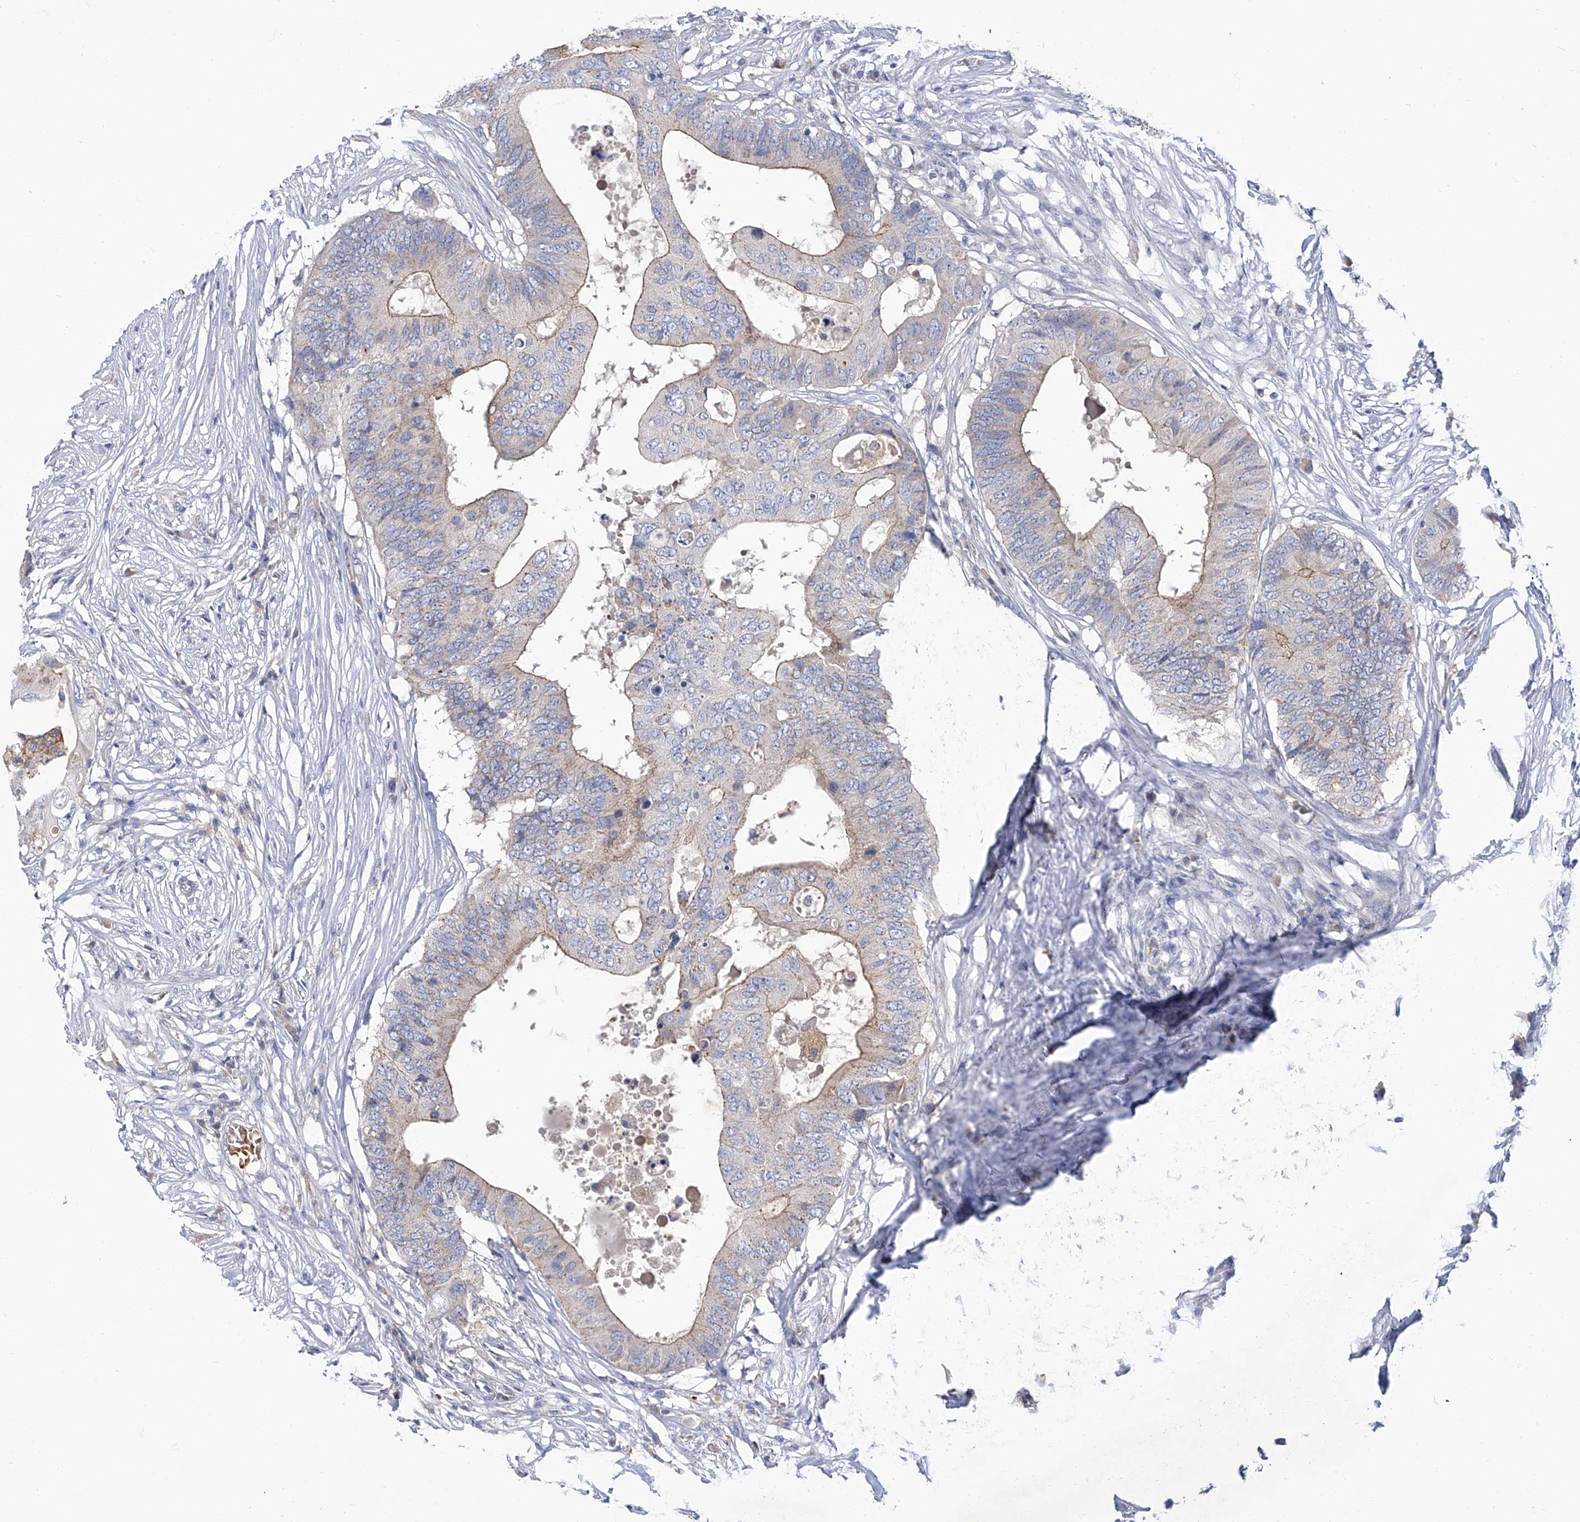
{"staining": {"intensity": "moderate", "quantity": "25%-75%", "location": "cytoplasmic/membranous"}, "tissue": "colorectal cancer", "cell_type": "Tumor cells", "image_type": "cancer", "snomed": [{"axis": "morphology", "description": "Adenocarcinoma, NOS"}, {"axis": "topography", "description": "Colon"}], "caption": "Tumor cells exhibit moderate cytoplasmic/membranous positivity in approximately 25%-75% of cells in colorectal cancer. Ihc stains the protein in brown and the nuclei are stained blue.", "gene": "PARD3", "patient": {"sex": "male", "age": 71}}